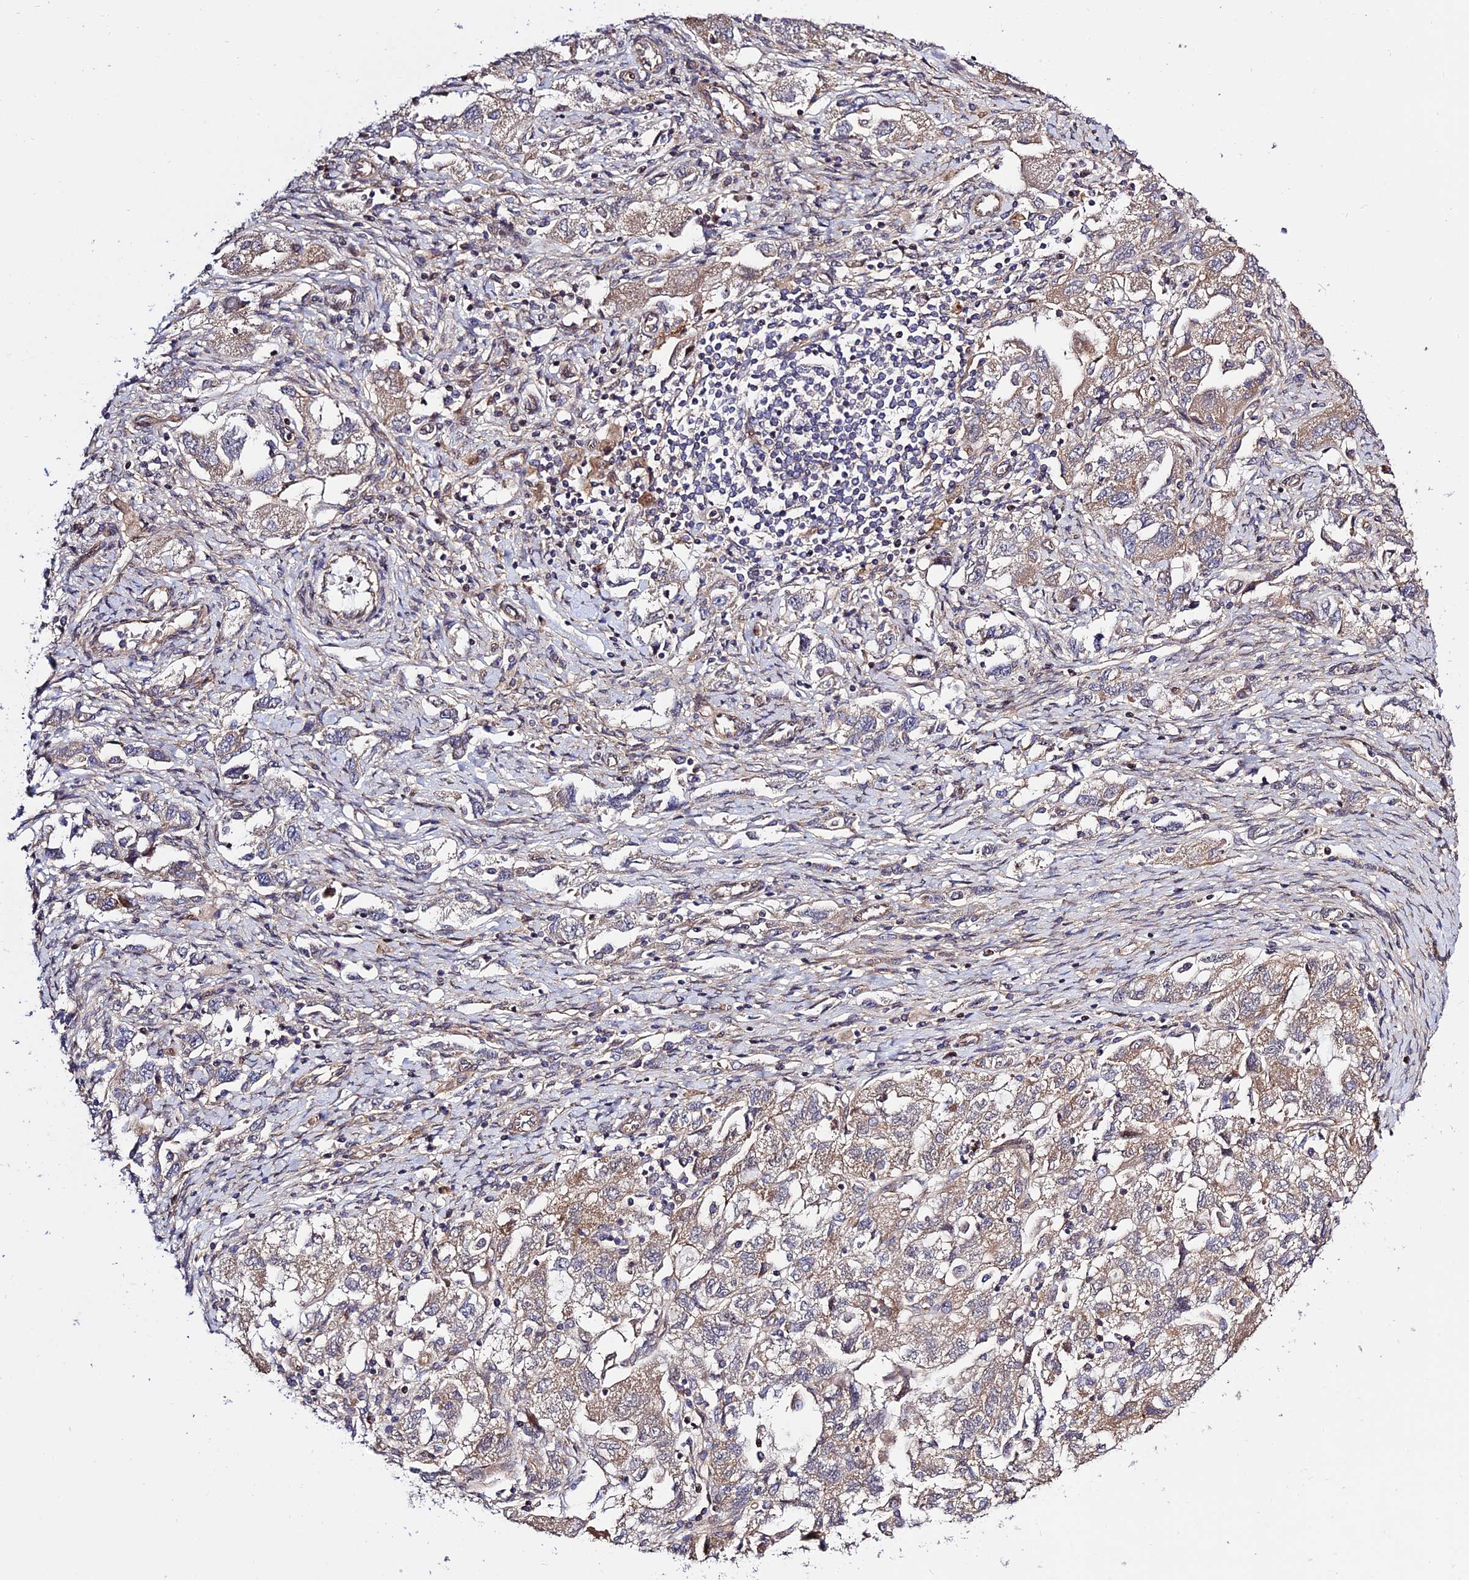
{"staining": {"intensity": "weak", "quantity": "25%-75%", "location": "cytoplasmic/membranous"}, "tissue": "ovarian cancer", "cell_type": "Tumor cells", "image_type": "cancer", "snomed": [{"axis": "morphology", "description": "Carcinoma, NOS"}, {"axis": "morphology", "description": "Cystadenocarcinoma, serous, NOS"}, {"axis": "topography", "description": "Ovary"}], "caption": "This is a photomicrograph of immunohistochemistry staining of ovarian cancer, which shows weak positivity in the cytoplasmic/membranous of tumor cells.", "gene": "SMG6", "patient": {"sex": "female", "age": 69}}